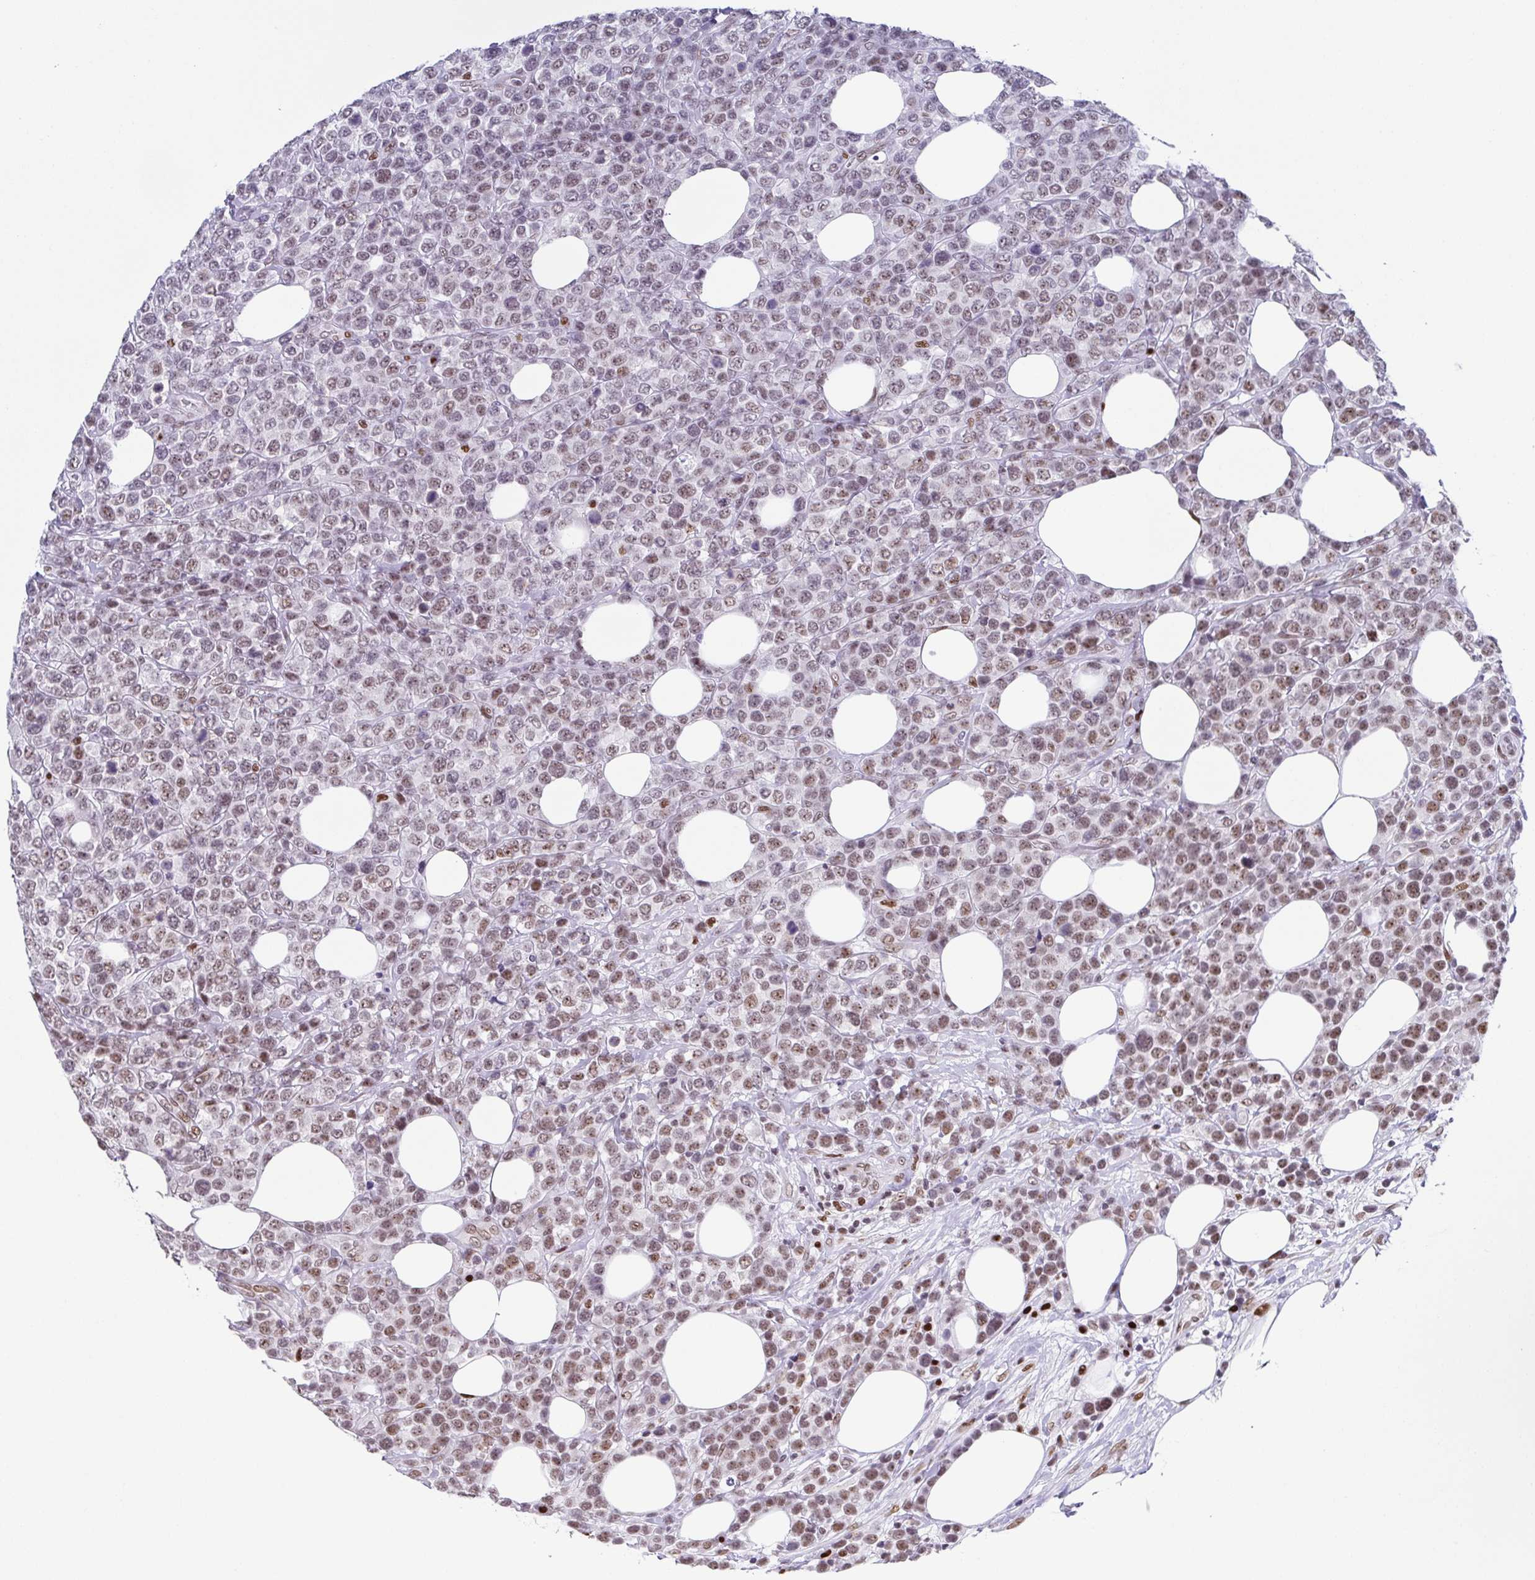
{"staining": {"intensity": "moderate", "quantity": "25%-75%", "location": "nuclear"}, "tissue": "lymphoma", "cell_type": "Tumor cells", "image_type": "cancer", "snomed": [{"axis": "morphology", "description": "Malignant lymphoma, non-Hodgkin's type, High grade"}, {"axis": "topography", "description": "Soft tissue"}], "caption": "High-grade malignant lymphoma, non-Hodgkin's type stained for a protein displays moderate nuclear positivity in tumor cells. (IHC, brightfield microscopy, high magnification).", "gene": "RB1", "patient": {"sex": "female", "age": 56}}